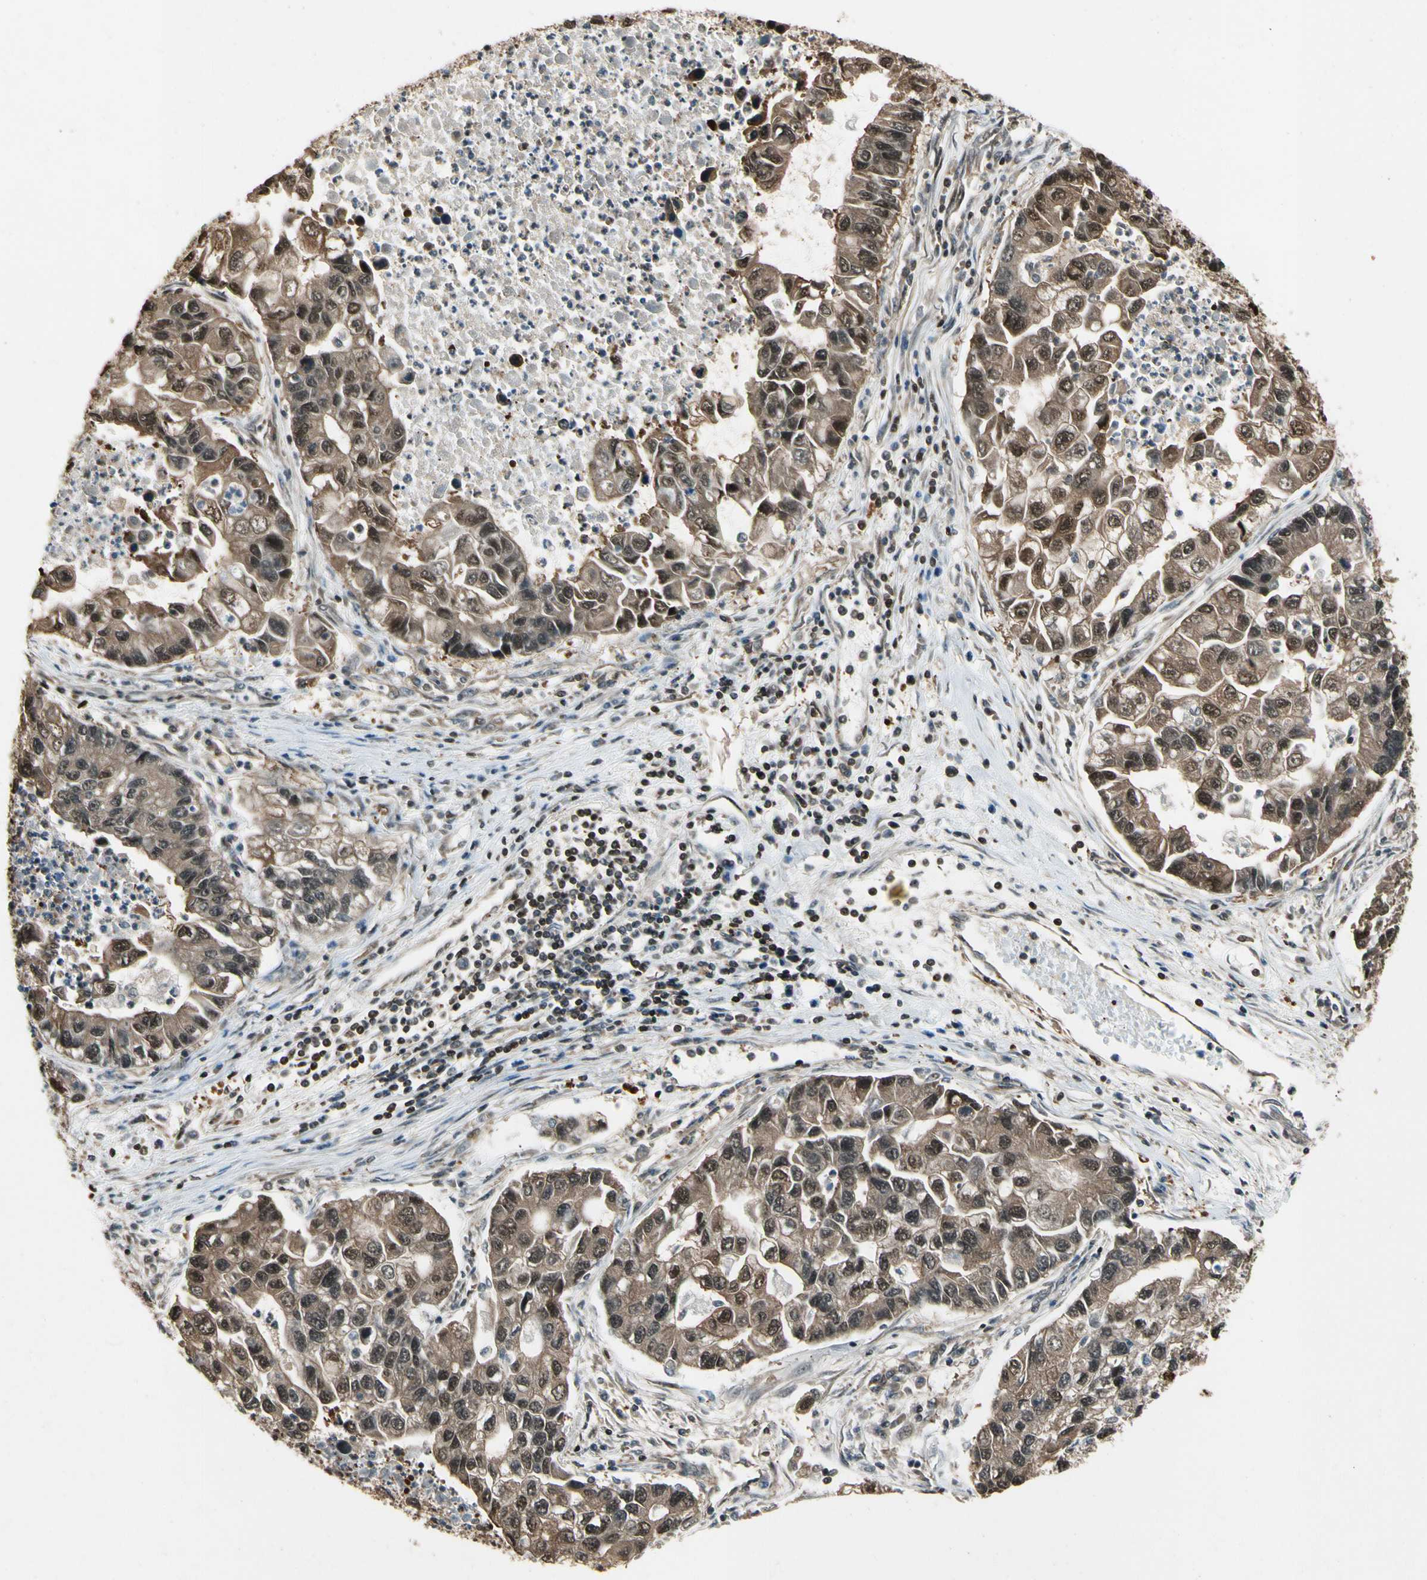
{"staining": {"intensity": "moderate", "quantity": ">75%", "location": "cytoplasmic/membranous,nuclear"}, "tissue": "lung cancer", "cell_type": "Tumor cells", "image_type": "cancer", "snomed": [{"axis": "morphology", "description": "Adenocarcinoma, NOS"}, {"axis": "topography", "description": "Lung"}], "caption": "Immunohistochemical staining of human lung cancer (adenocarcinoma) demonstrates moderate cytoplasmic/membranous and nuclear protein staining in approximately >75% of tumor cells. (DAB (3,3'-diaminobenzidine) IHC with brightfield microscopy, high magnification).", "gene": "YWHAQ", "patient": {"sex": "female", "age": 51}}